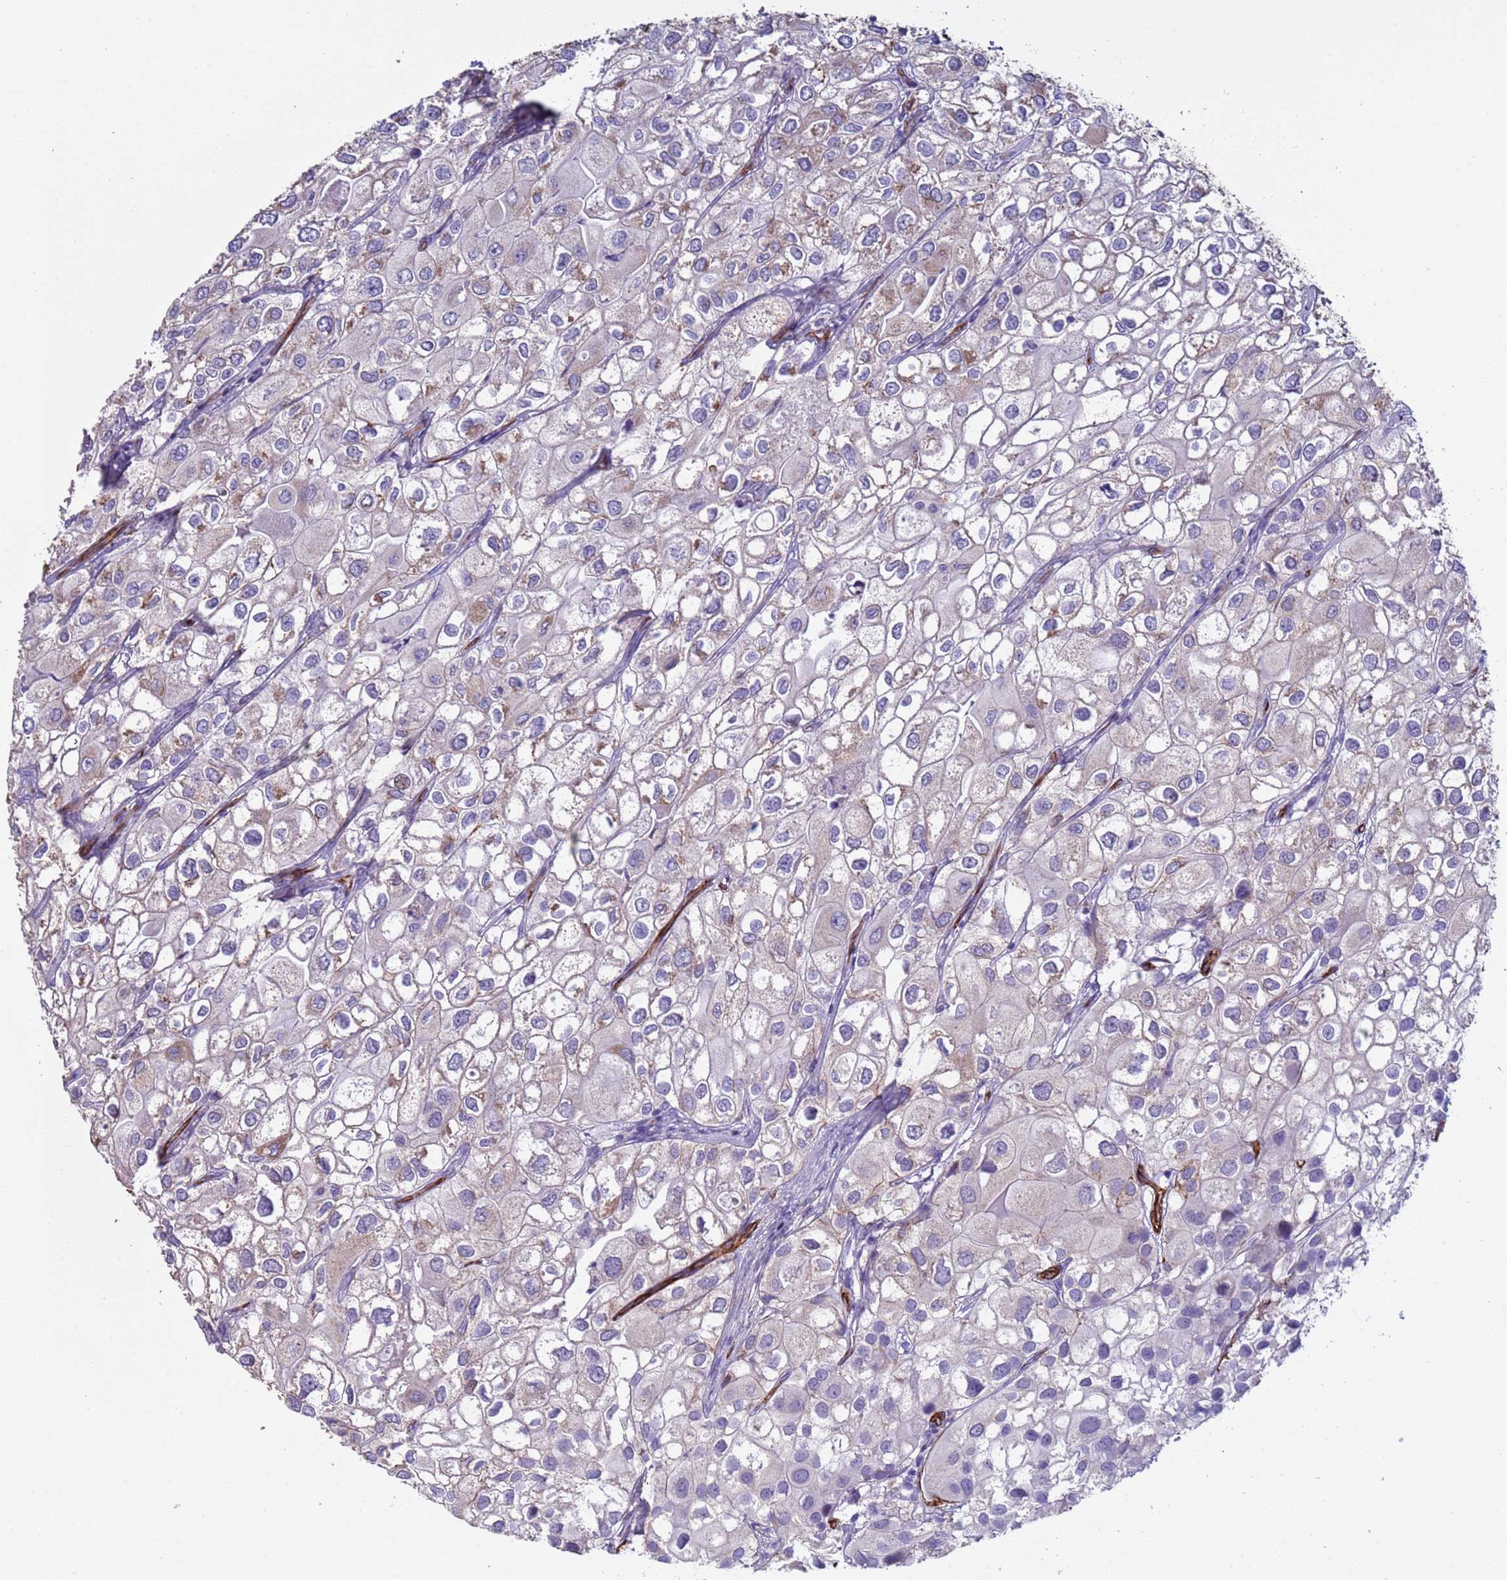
{"staining": {"intensity": "weak", "quantity": "<25%", "location": "cytoplasmic/membranous"}, "tissue": "urothelial cancer", "cell_type": "Tumor cells", "image_type": "cancer", "snomed": [{"axis": "morphology", "description": "Urothelial carcinoma, High grade"}, {"axis": "topography", "description": "Urinary bladder"}], "caption": "Immunohistochemical staining of human urothelial carcinoma (high-grade) displays no significant positivity in tumor cells.", "gene": "GASK1A", "patient": {"sex": "male", "age": 64}}